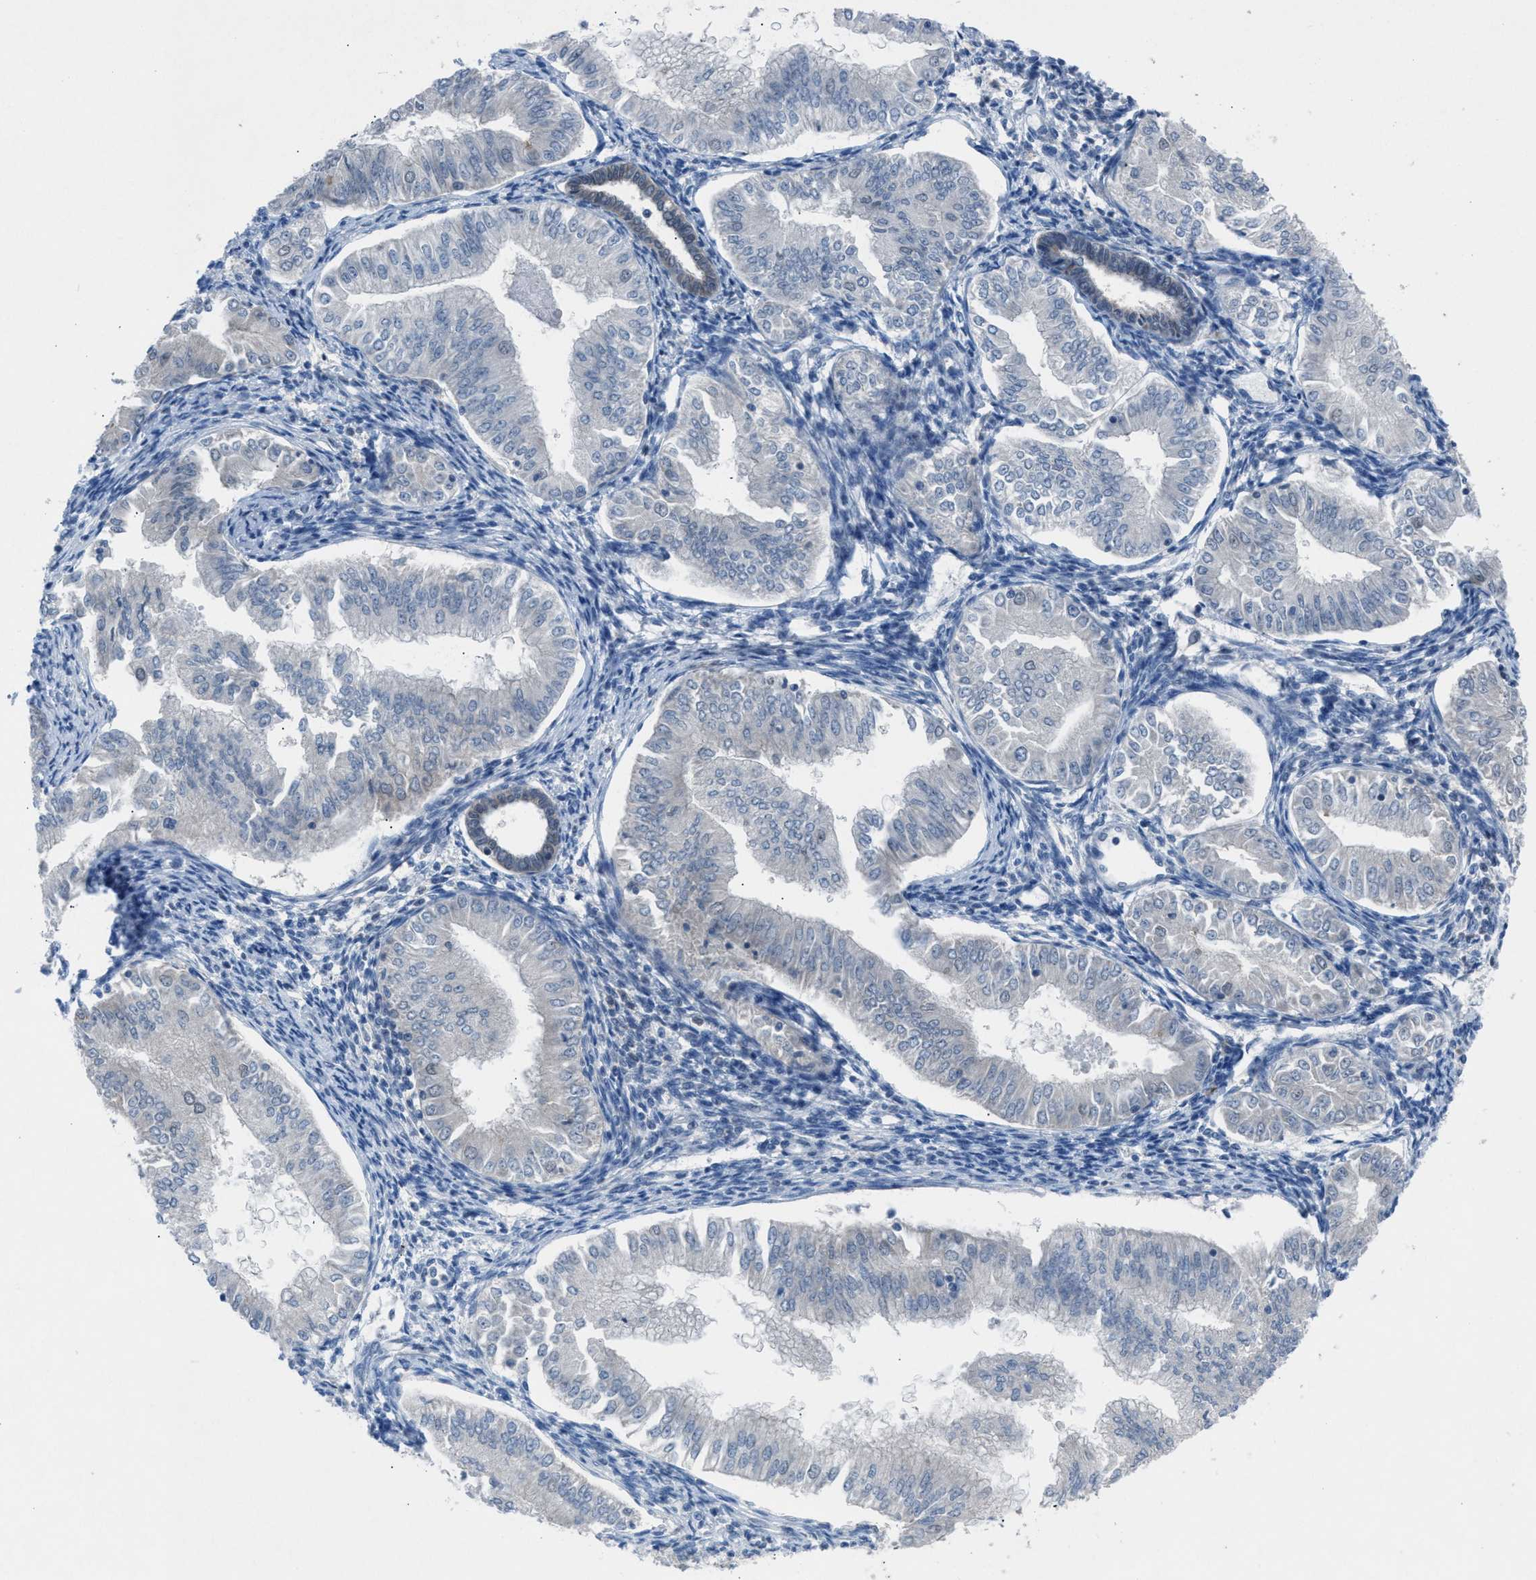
{"staining": {"intensity": "negative", "quantity": "none", "location": "none"}, "tissue": "endometrial cancer", "cell_type": "Tumor cells", "image_type": "cancer", "snomed": [{"axis": "morphology", "description": "Normal tissue, NOS"}, {"axis": "morphology", "description": "Adenocarcinoma, NOS"}, {"axis": "topography", "description": "Endometrium"}], "caption": "This is a micrograph of immunohistochemistry staining of endometrial cancer (adenocarcinoma), which shows no positivity in tumor cells.", "gene": "ANAPC11", "patient": {"sex": "female", "age": 53}}